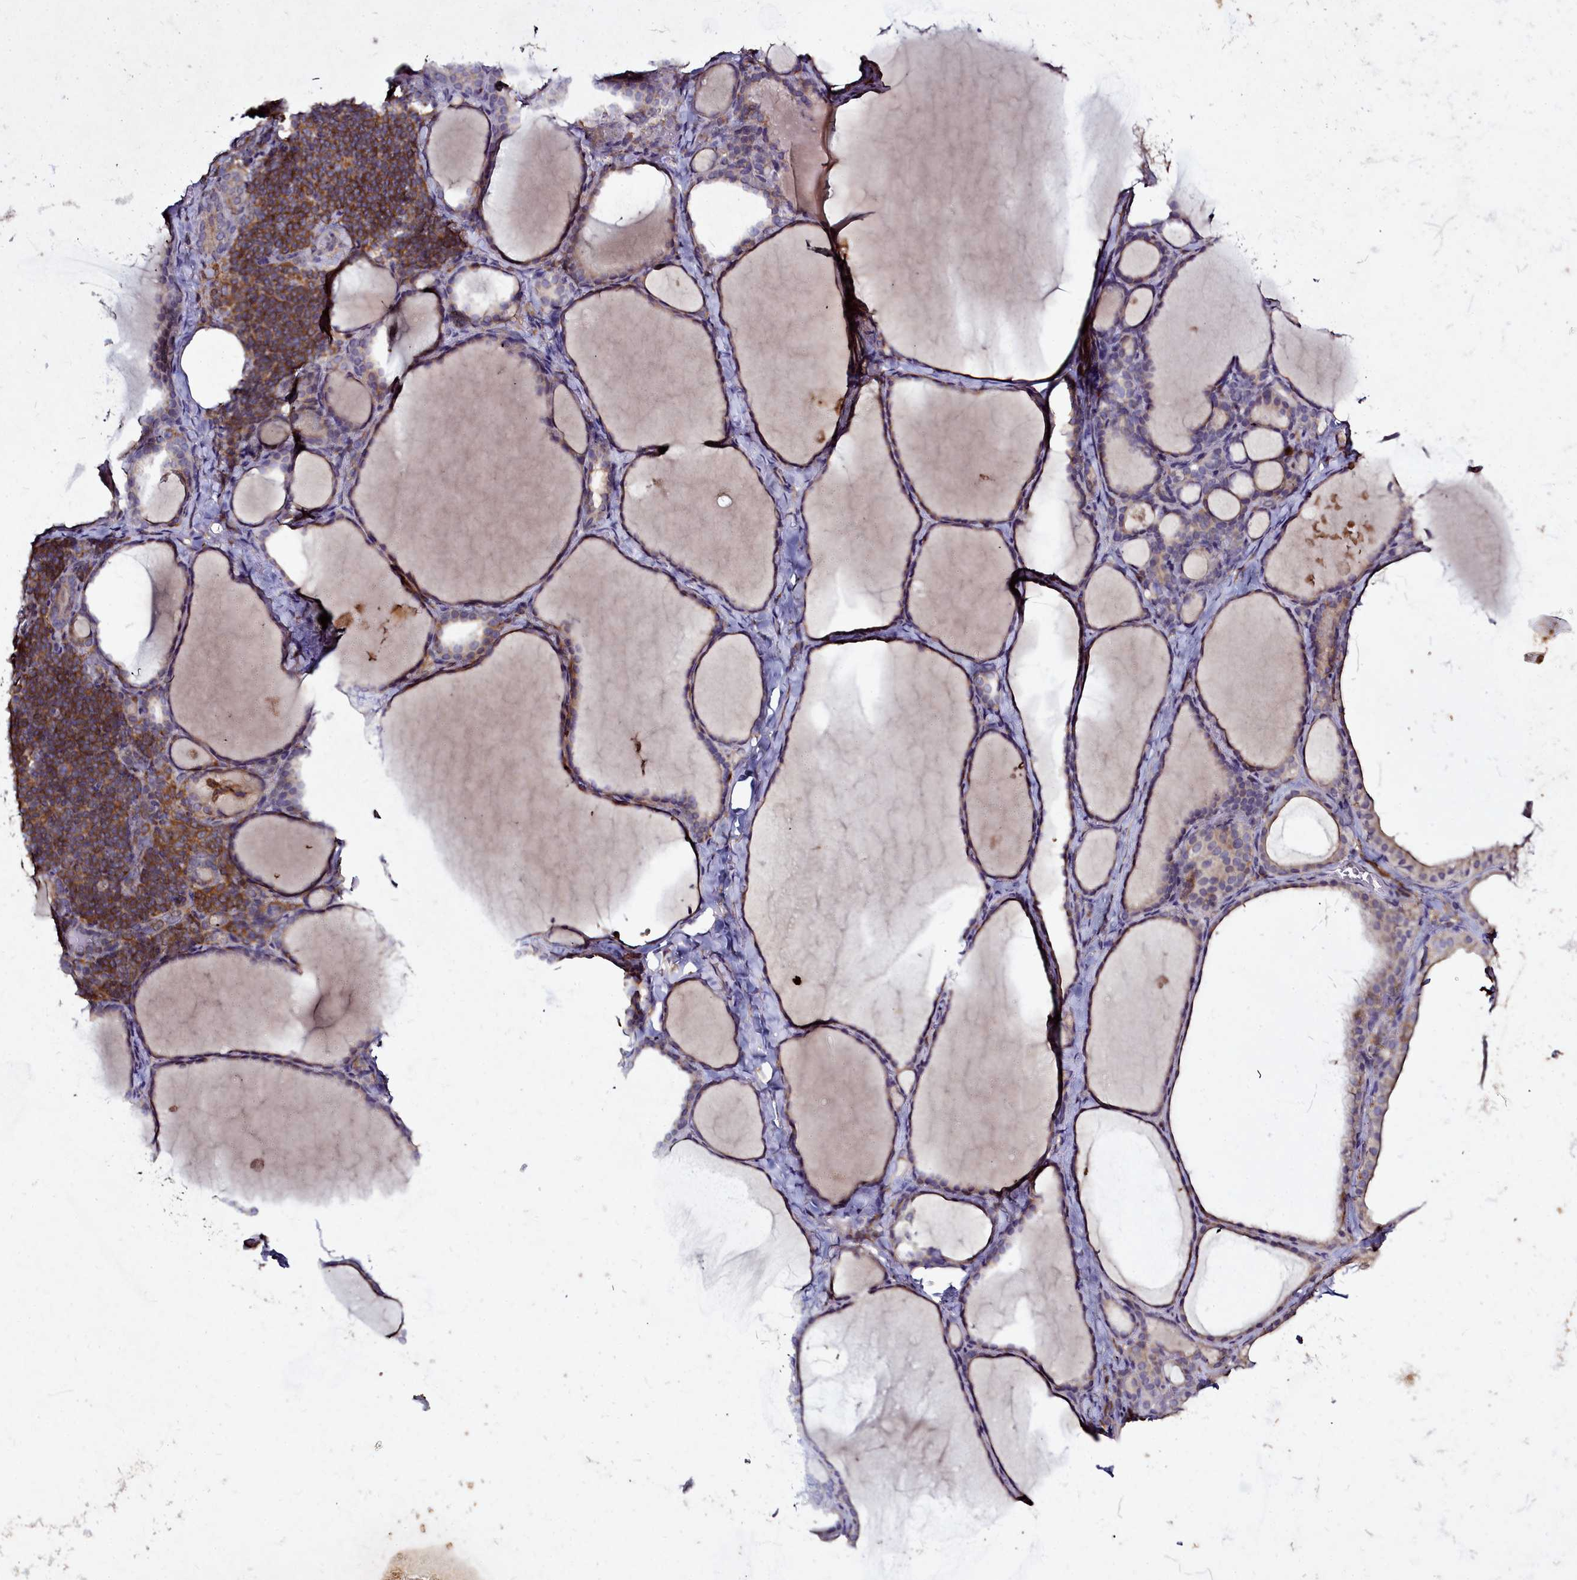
{"staining": {"intensity": "moderate", "quantity": ">75%", "location": "cytoplasmic/membranous"}, "tissue": "thyroid gland", "cell_type": "Glandular cells", "image_type": "normal", "snomed": [{"axis": "morphology", "description": "Normal tissue, NOS"}, {"axis": "topography", "description": "Thyroid gland"}], "caption": "DAB immunohistochemical staining of normal thyroid gland demonstrates moderate cytoplasmic/membranous protein positivity in about >75% of glandular cells. (Stains: DAB in brown, nuclei in blue, Microscopy: brightfield microscopy at high magnification).", "gene": "NCKAP1L", "patient": {"sex": "female", "age": 39}}